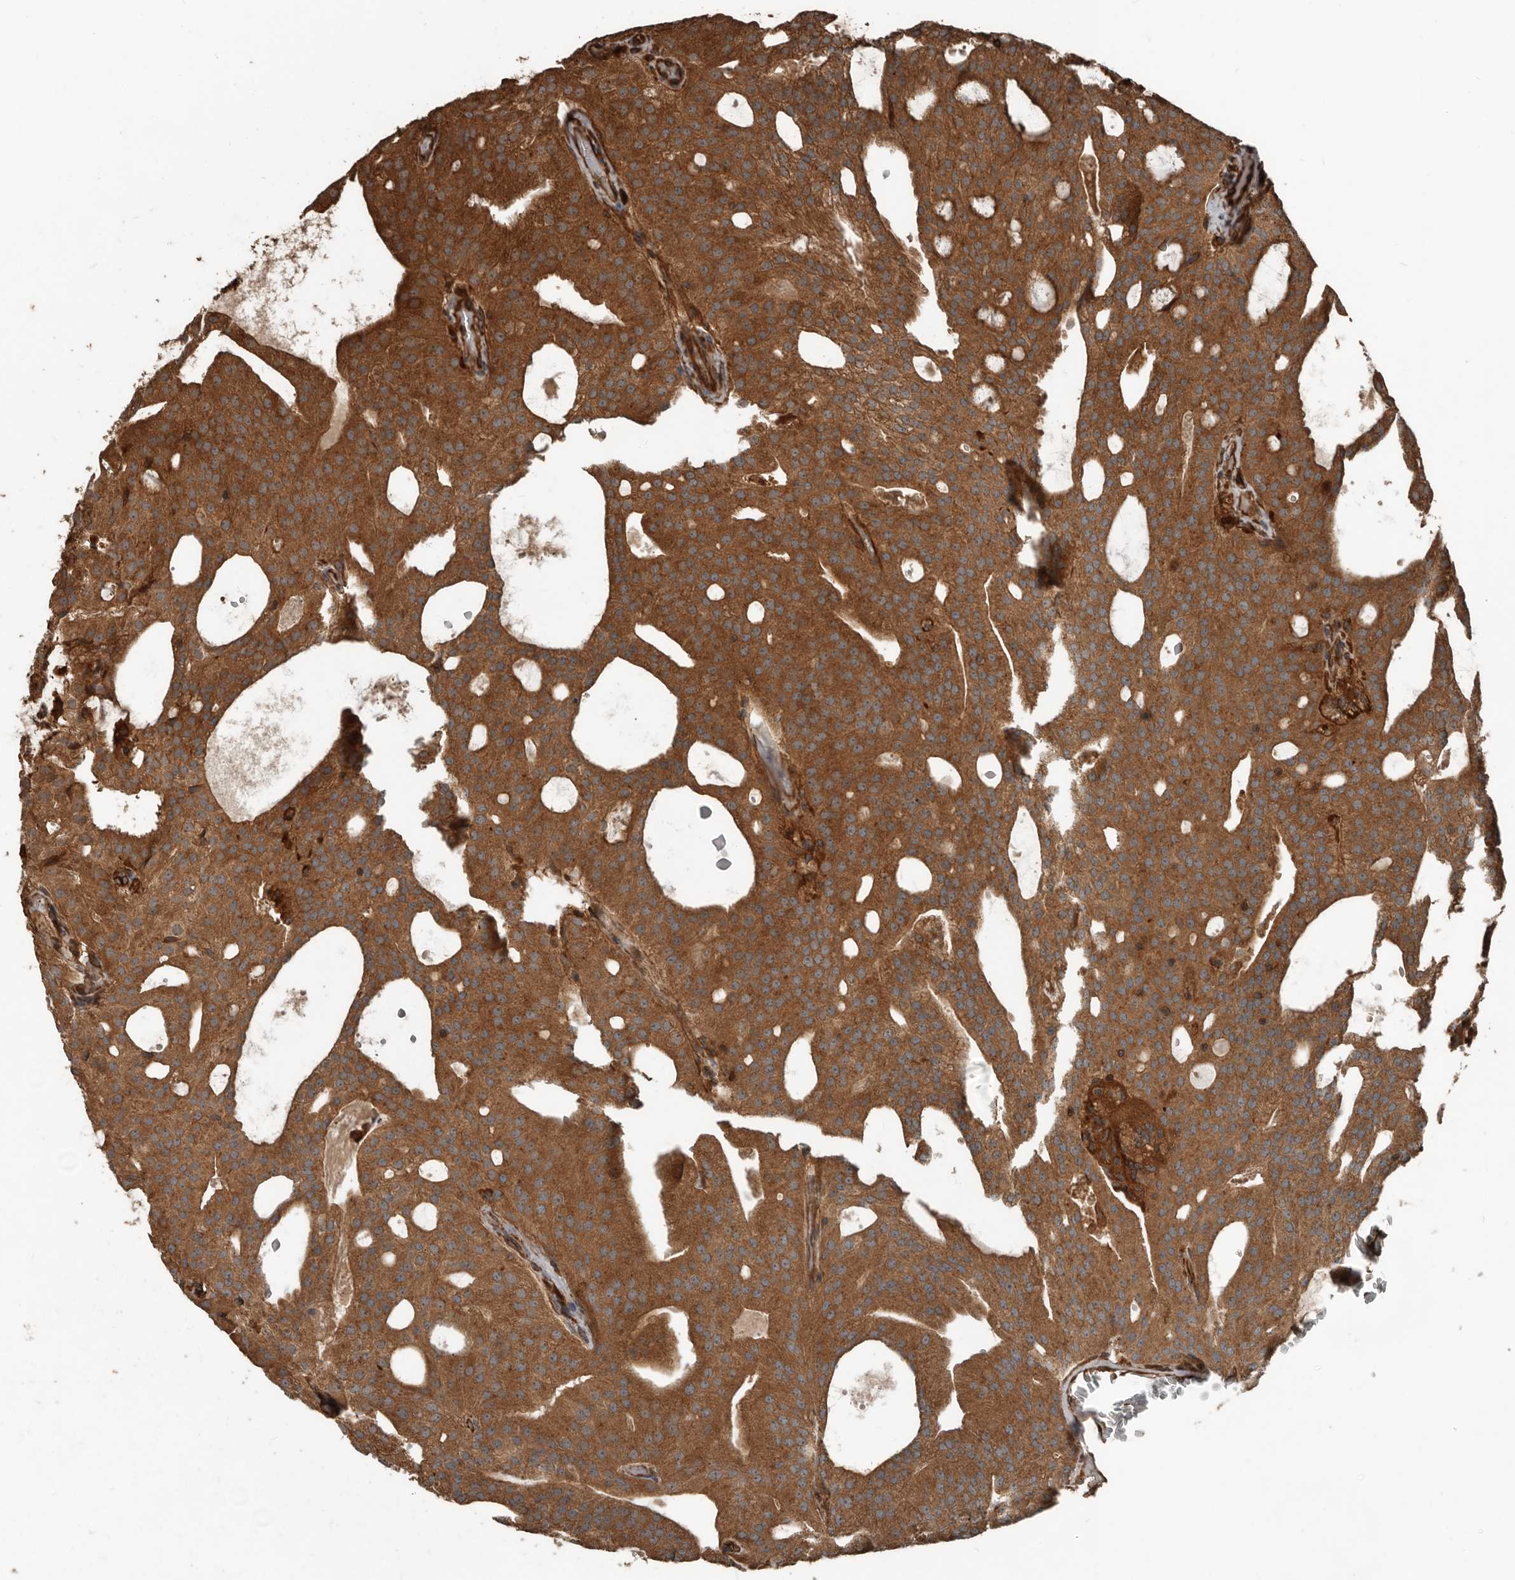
{"staining": {"intensity": "strong", "quantity": ">75%", "location": "cytoplasmic/membranous"}, "tissue": "prostate cancer", "cell_type": "Tumor cells", "image_type": "cancer", "snomed": [{"axis": "morphology", "description": "Adenocarcinoma, Medium grade"}, {"axis": "topography", "description": "Prostate"}], "caption": "A histopathology image of prostate cancer stained for a protein reveals strong cytoplasmic/membranous brown staining in tumor cells. The protein of interest is shown in brown color, while the nuclei are stained blue.", "gene": "YOD1", "patient": {"sex": "male", "age": 88}}